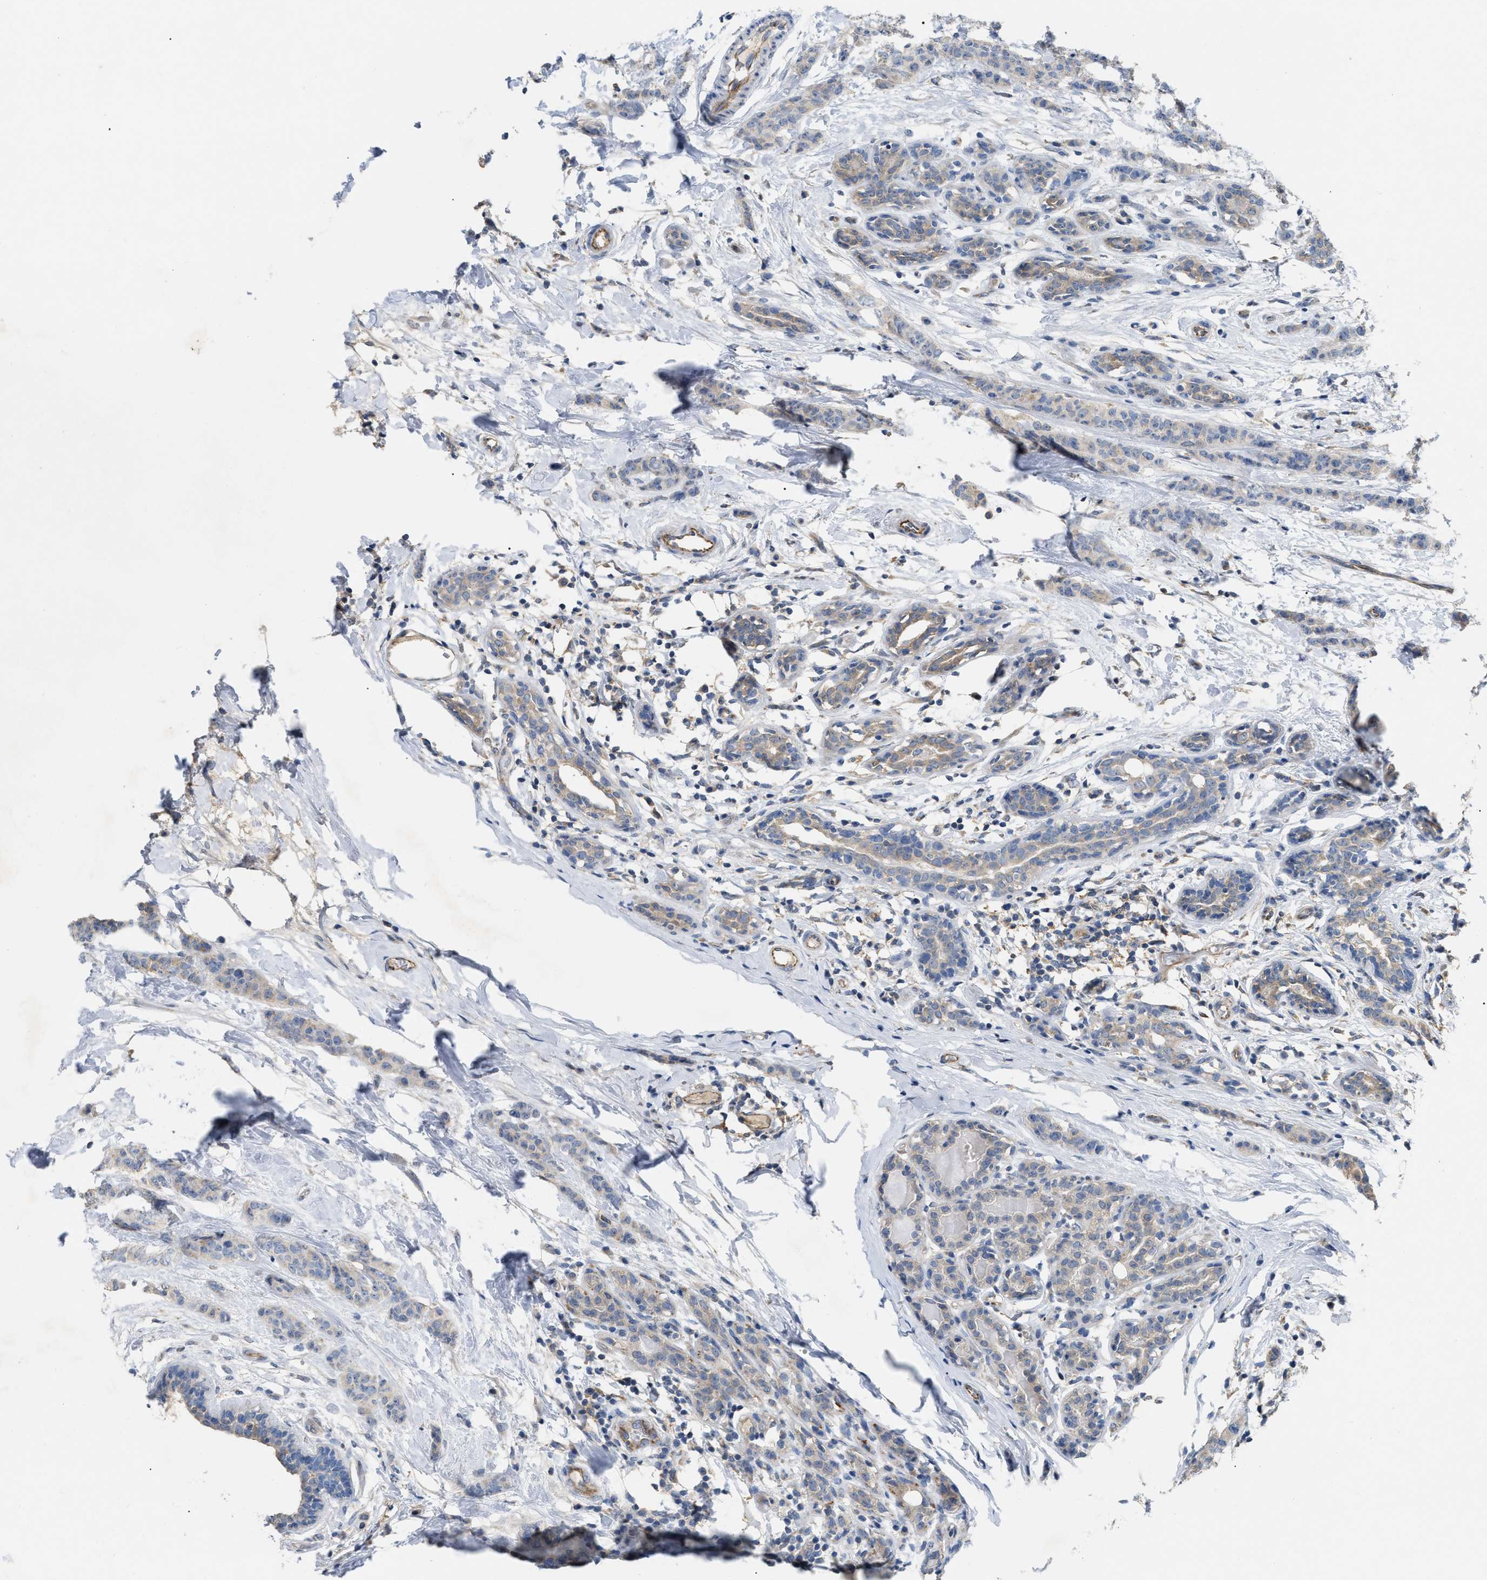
{"staining": {"intensity": "weak", "quantity": "<25%", "location": "cytoplasmic/membranous"}, "tissue": "breast cancer", "cell_type": "Tumor cells", "image_type": "cancer", "snomed": [{"axis": "morphology", "description": "Normal tissue, NOS"}, {"axis": "morphology", "description": "Duct carcinoma"}, {"axis": "topography", "description": "Breast"}], "caption": "Immunohistochemical staining of breast intraductal carcinoma displays no significant staining in tumor cells.", "gene": "DHX58", "patient": {"sex": "female", "age": 40}}